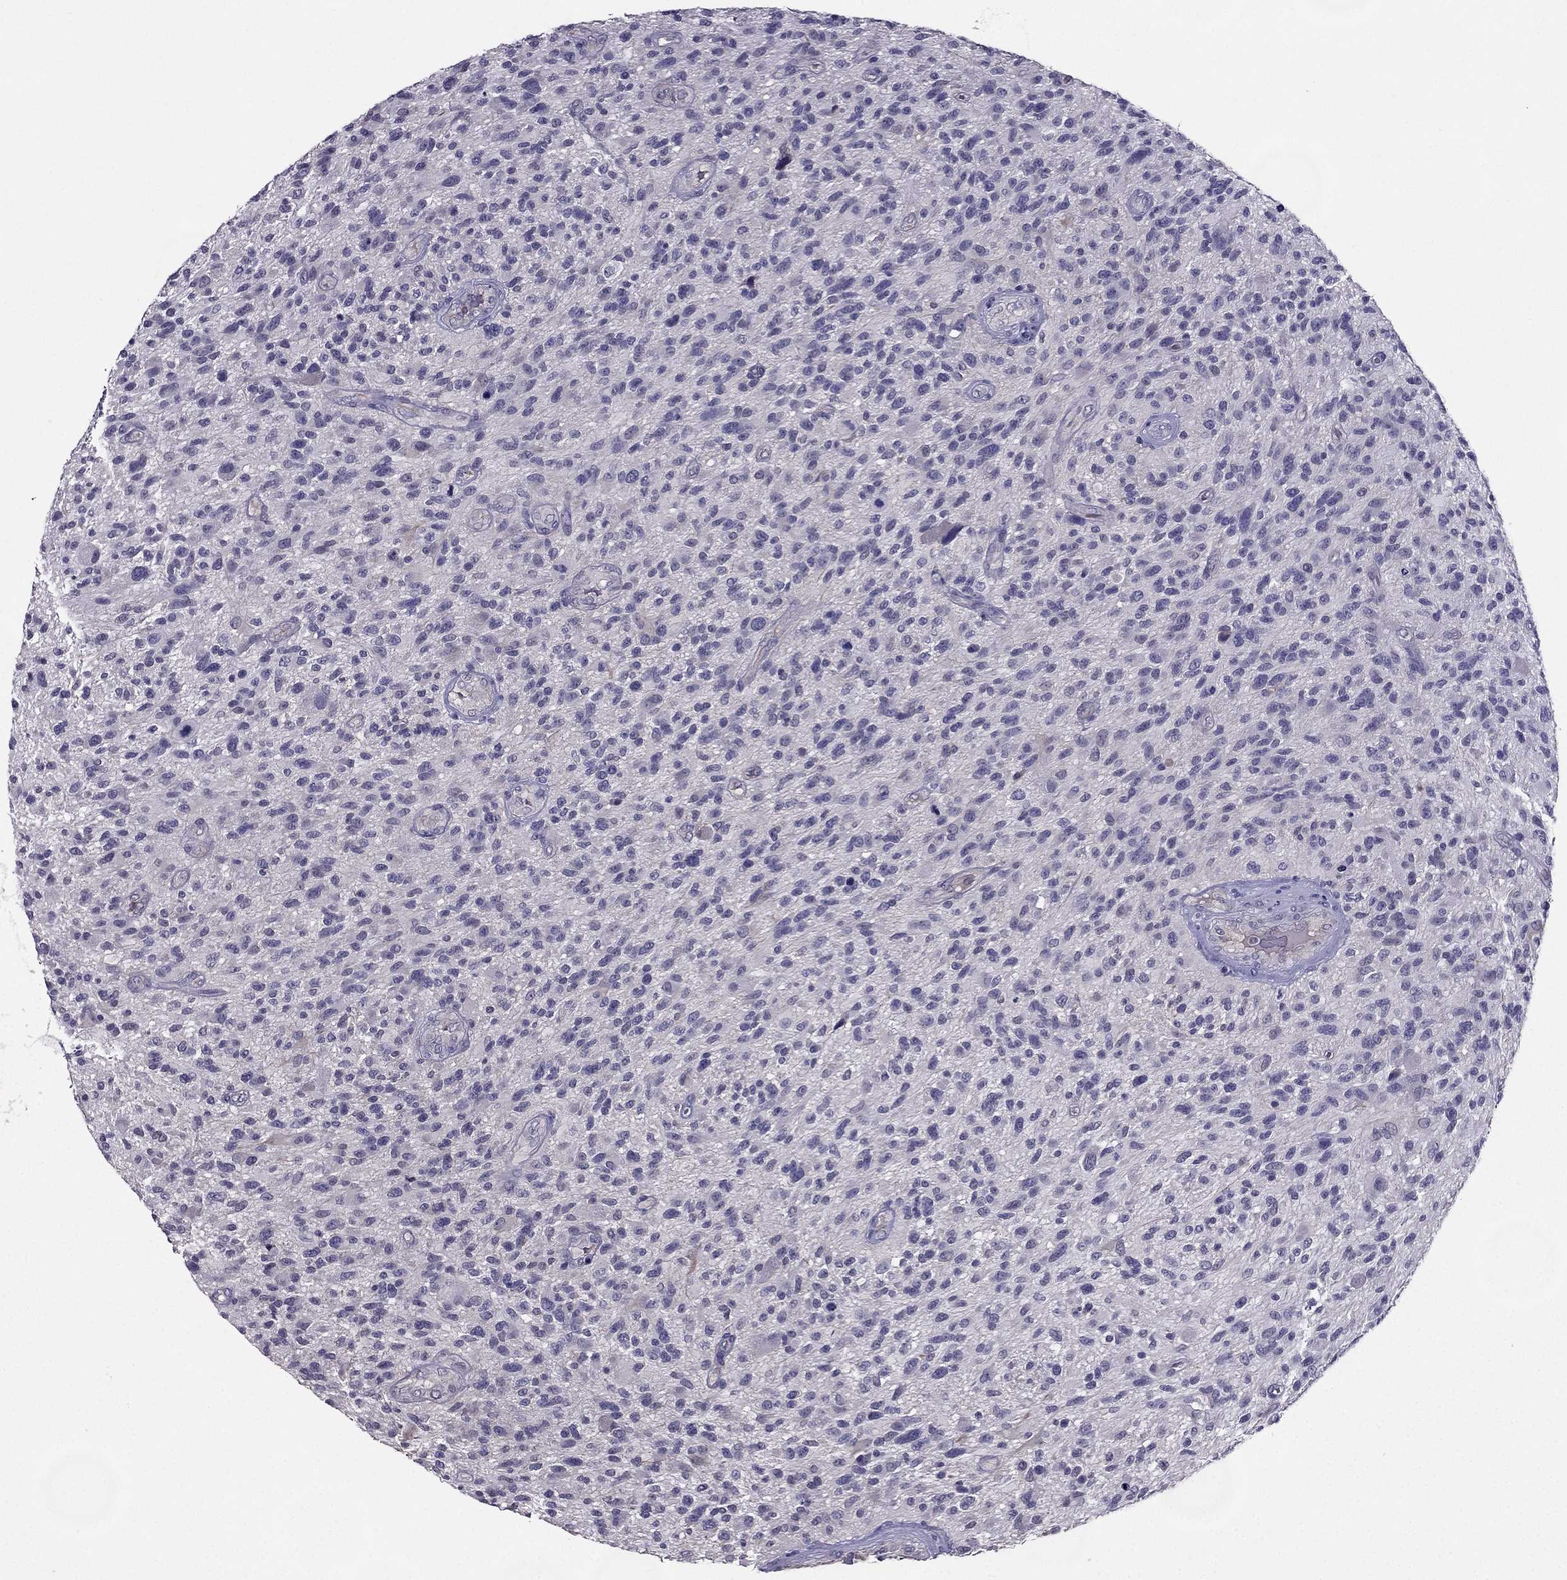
{"staining": {"intensity": "negative", "quantity": "none", "location": "none"}, "tissue": "glioma", "cell_type": "Tumor cells", "image_type": "cancer", "snomed": [{"axis": "morphology", "description": "Glioma, malignant, High grade"}, {"axis": "topography", "description": "Brain"}], "caption": "The immunohistochemistry (IHC) histopathology image has no significant staining in tumor cells of malignant high-grade glioma tissue.", "gene": "DUSP15", "patient": {"sex": "male", "age": 47}}